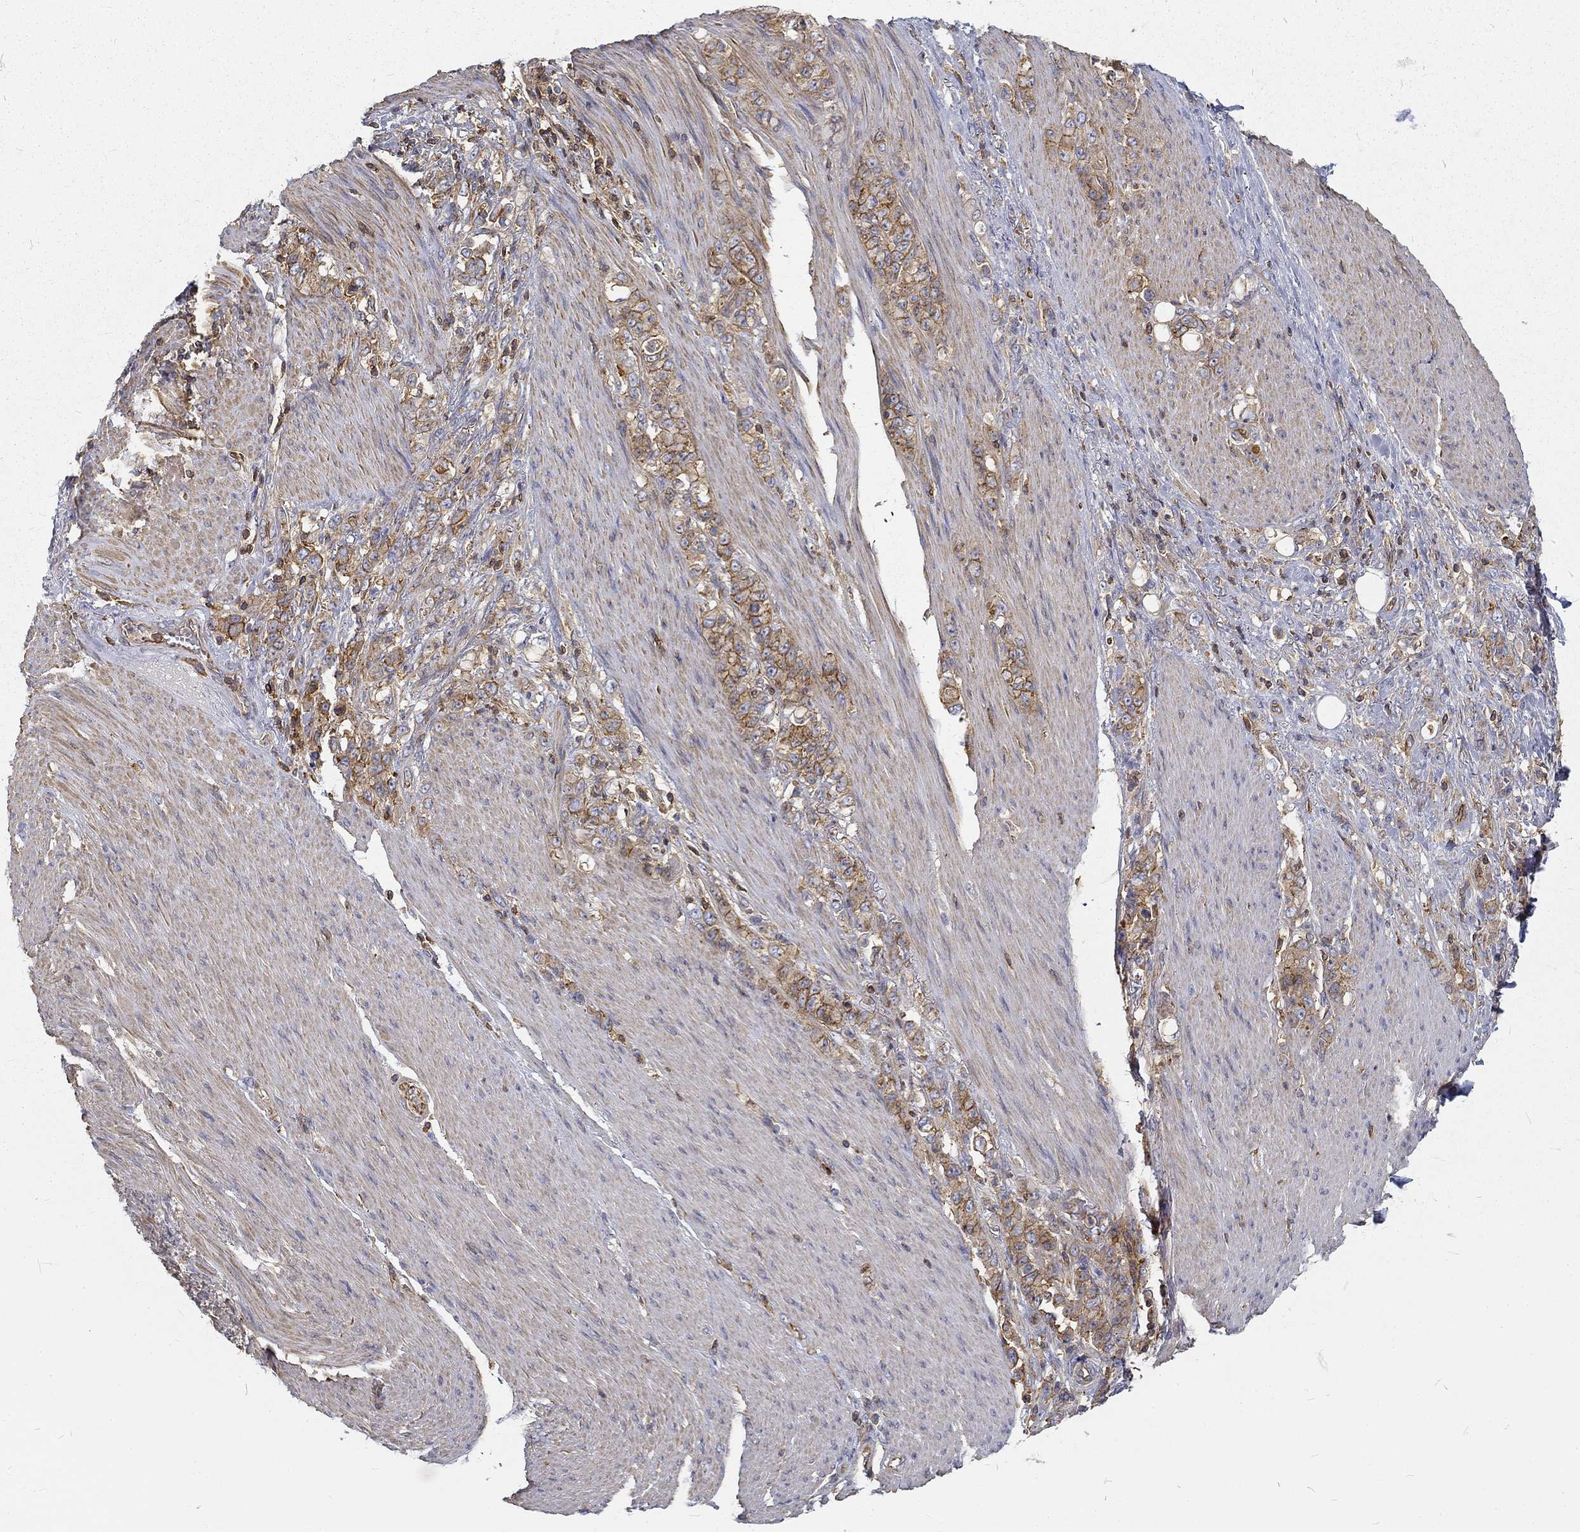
{"staining": {"intensity": "moderate", "quantity": ">75%", "location": "cytoplasmic/membranous"}, "tissue": "stomach cancer", "cell_type": "Tumor cells", "image_type": "cancer", "snomed": [{"axis": "morphology", "description": "Adenocarcinoma, NOS"}, {"axis": "topography", "description": "Stomach"}], "caption": "Protein positivity by immunohistochemistry (IHC) shows moderate cytoplasmic/membranous staining in approximately >75% of tumor cells in adenocarcinoma (stomach).", "gene": "MTMR11", "patient": {"sex": "female", "age": 79}}